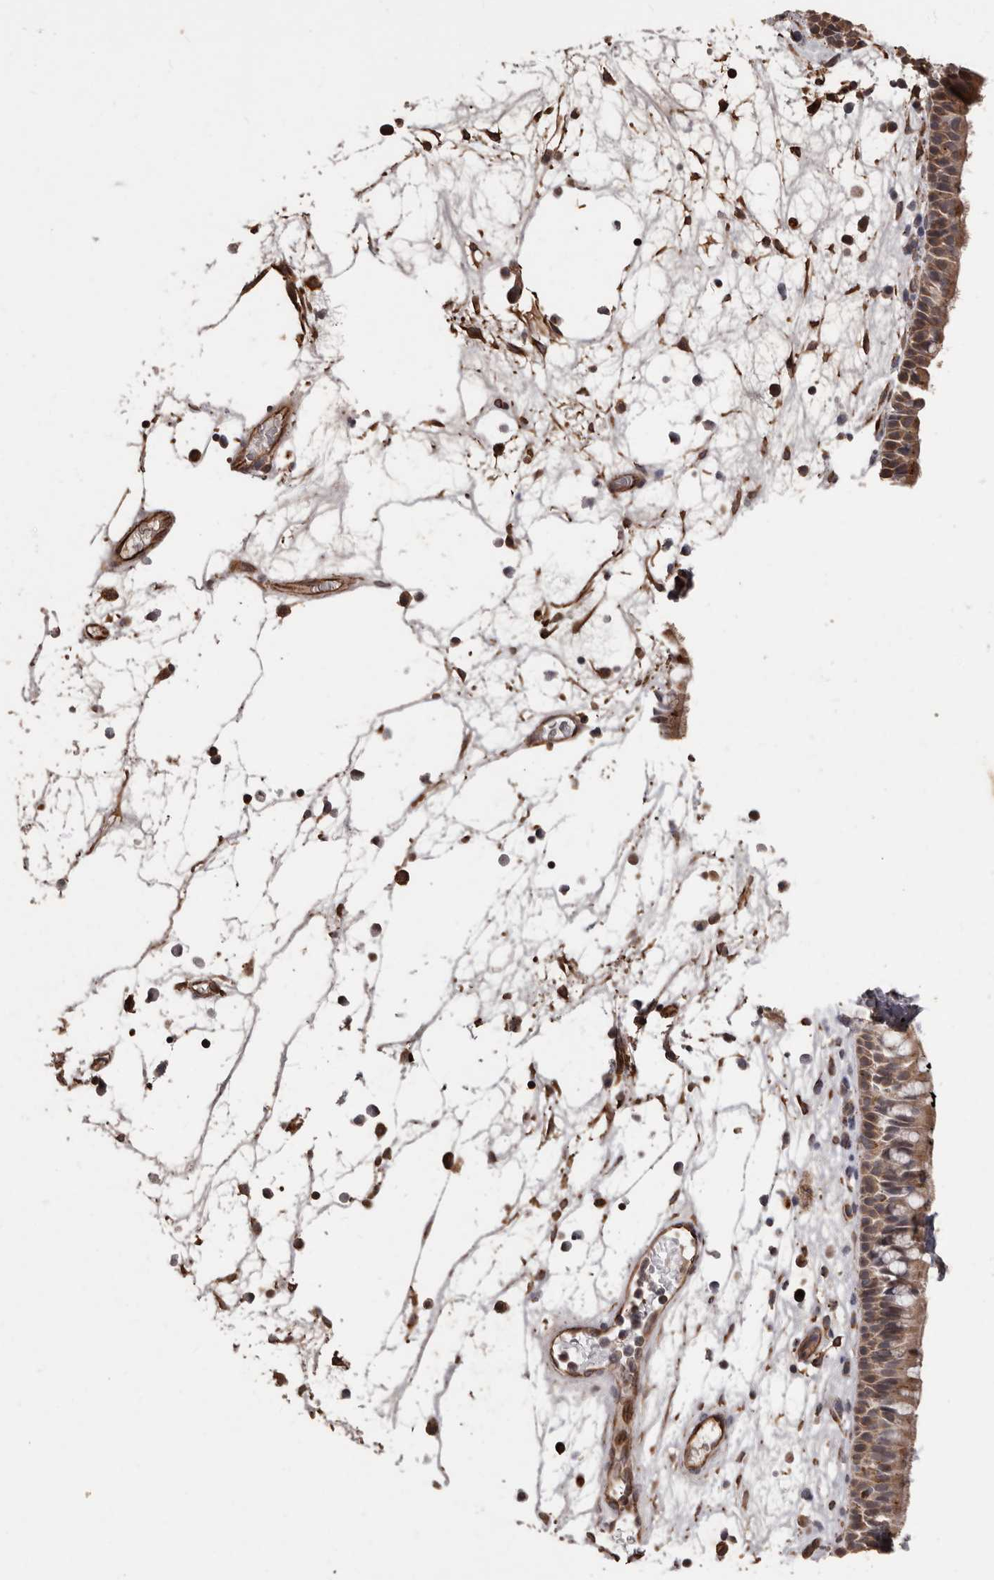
{"staining": {"intensity": "moderate", "quantity": ">75%", "location": "cytoplasmic/membranous"}, "tissue": "nasopharynx", "cell_type": "Respiratory epithelial cells", "image_type": "normal", "snomed": [{"axis": "morphology", "description": "Normal tissue, NOS"}, {"axis": "morphology", "description": "Inflammation, NOS"}, {"axis": "morphology", "description": "Malignant melanoma, Metastatic site"}, {"axis": "topography", "description": "Nasopharynx"}], "caption": "Immunohistochemical staining of normal nasopharynx reveals medium levels of moderate cytoplasmic/membranous expression in about >75% of respiratory epithelial cells. (IHC, brightfield microscopy, high magnification).", "gene": "BRAT1", "patient": {"sex": "male", "age": 70}}